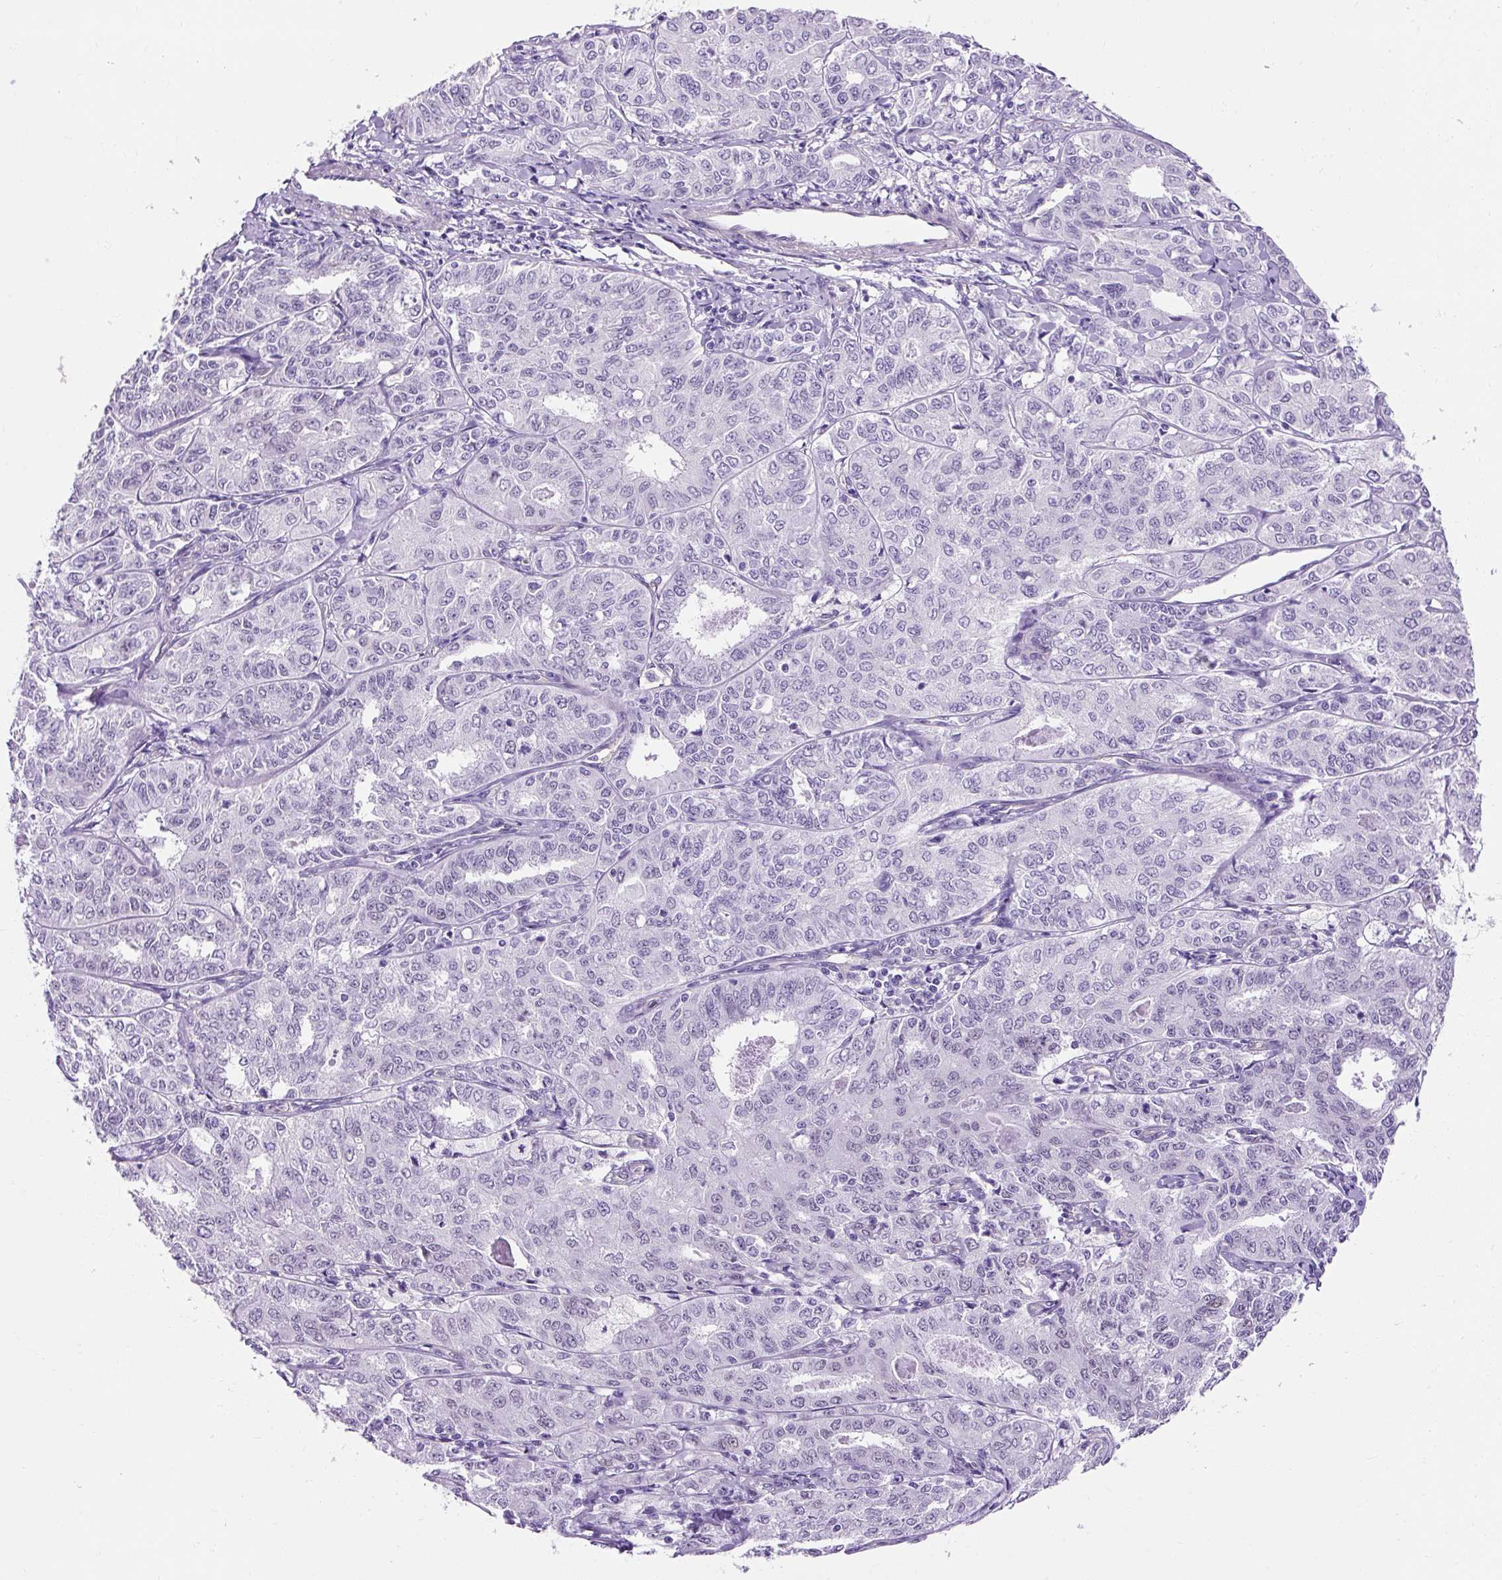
{"staining": {"intensity": "negative", "quantity": "none", "location": "none"}, "tissue": "endometrial cancer", "cell_type": "Tumor cells", "image_type": "cancer", "snomed": [{"axis": "morphology", "description": "Adenocarcinoma, NOS"}, {"axis": "topography", "description": "Endometrium"}], "caption": "Immunohistochemistry (IHC) of human endometrial cancer (adenocarcinoma) demonstrates no positivity in tumor cells.", "gene": "KRT12", "patient": {"sex": "female", "age": 61}}